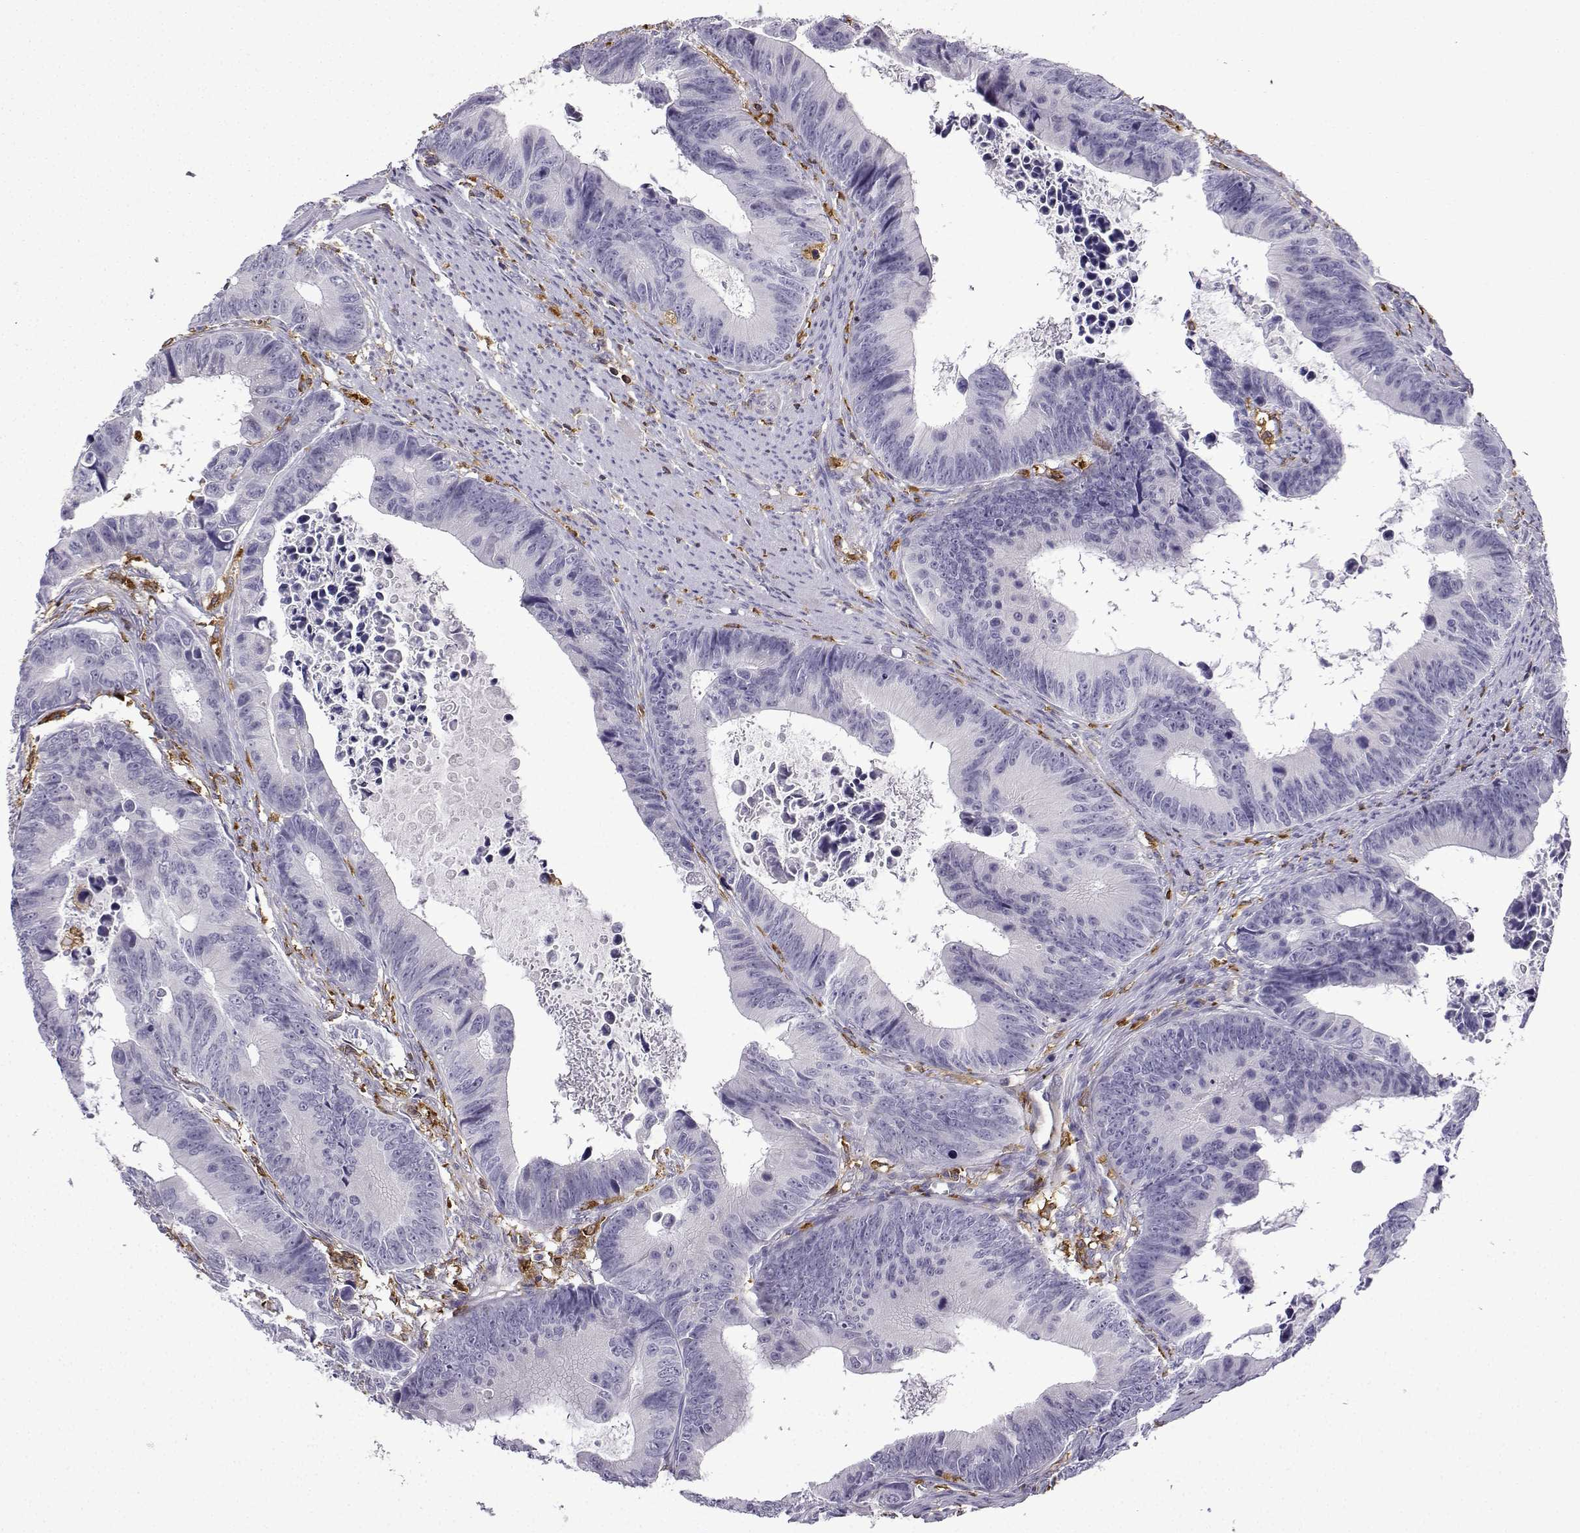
{"staining": {"intensity": "negative", "quantity": "none", "location": "none"}, "tissue": "colorectal cancer", "cell_type": "Tumor cells", "image_type": "cancer", "snomed": [{"axis": "morphology", "description": "Adenocarcinoma, NOS"}, {"axis": "topography", "description": "Colon"}], "caption": "Histopathology image shows no significant protein positivity in tumor cells of colorectal cancer.", "gene": "DOCK10", "patient": {"sex": "female", "age": 87}}